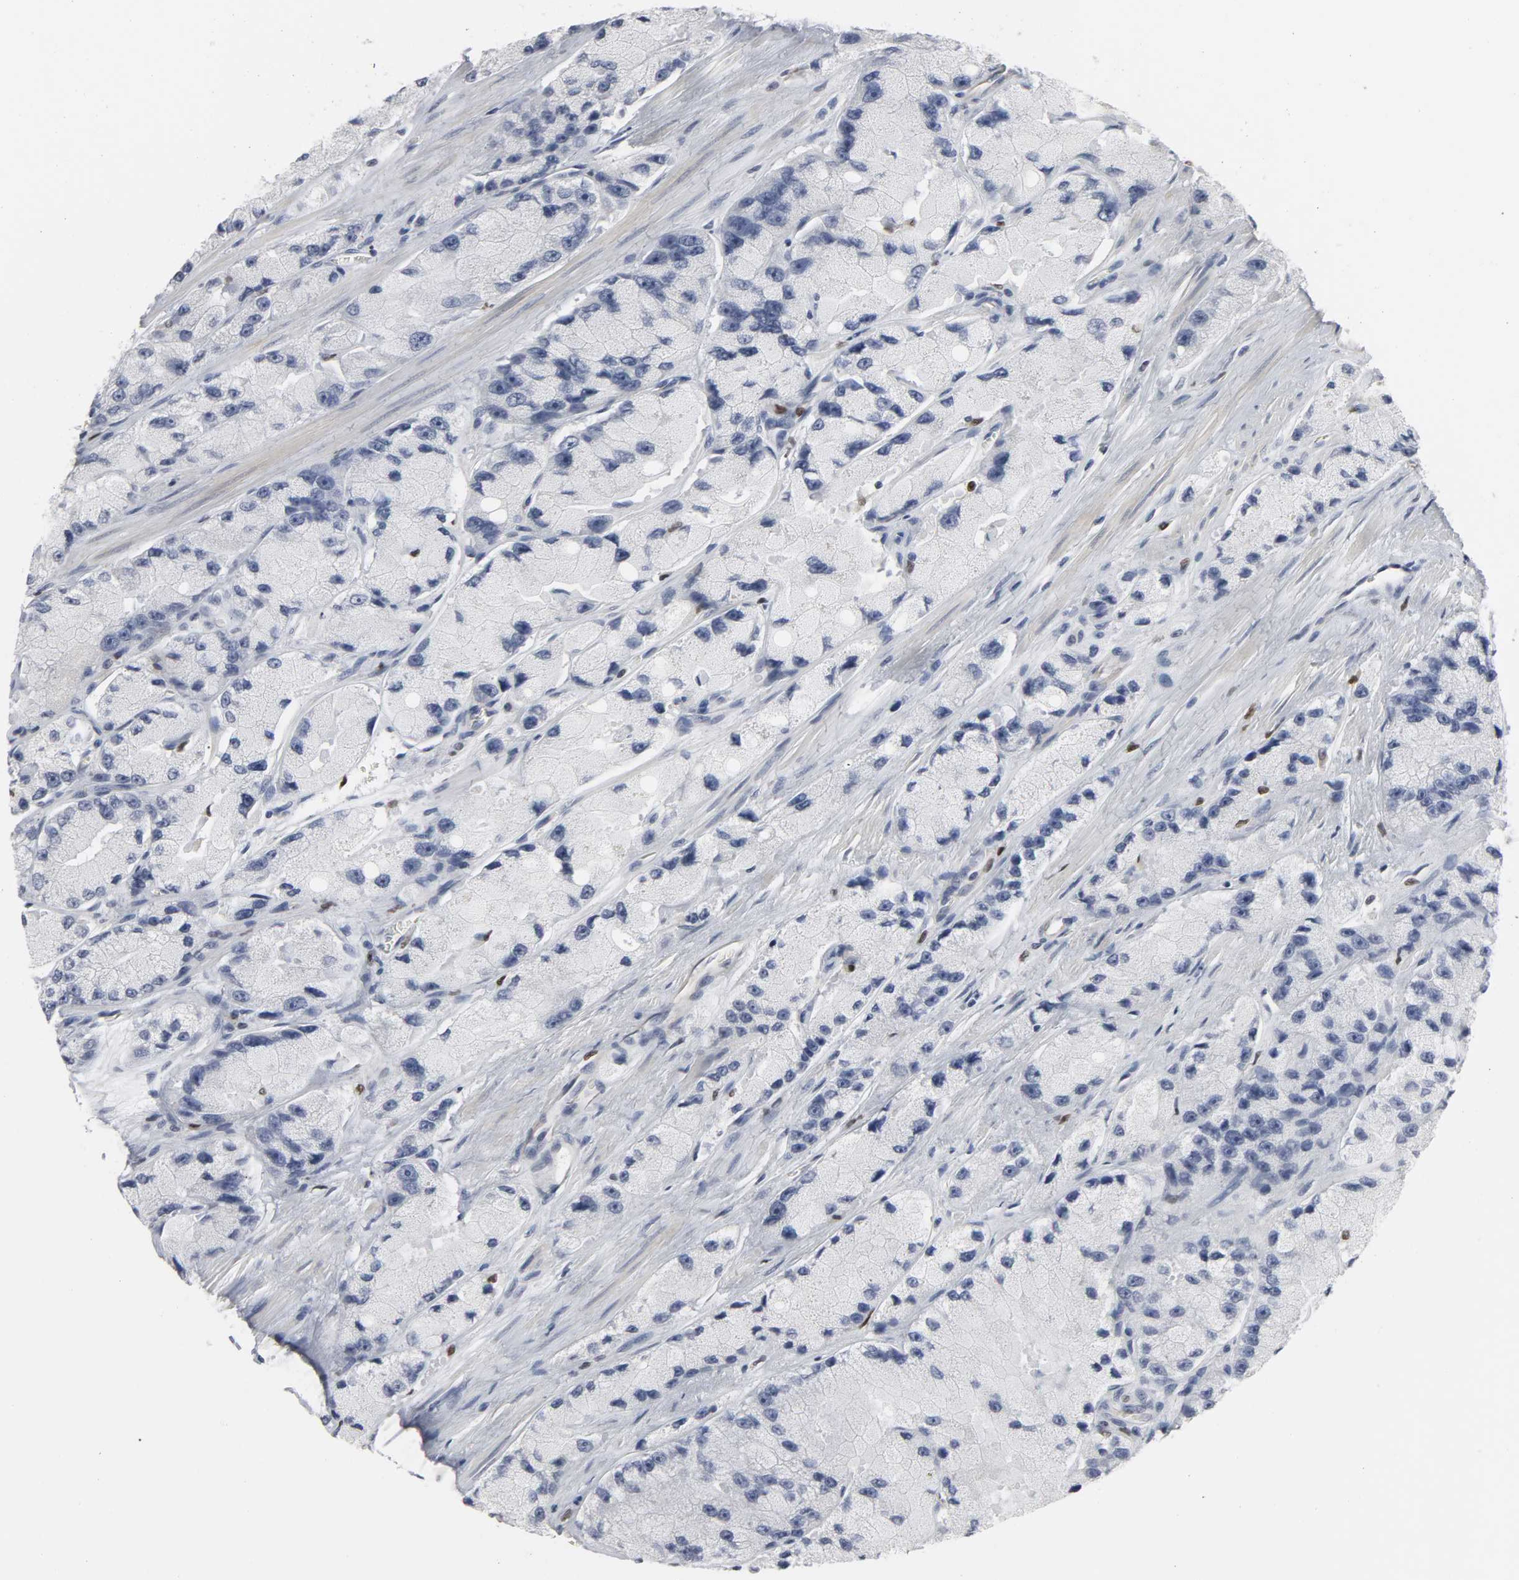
{"staining": {"intensity": "negative", "quantity": "none", "location": "none"}, "tissue": "prostate cancer", "cell_type": "Tumor cells", "image_type": "cancer", "snomed": [{"axis": "morphology", "description": "Adenocarcinoma, High grade"}, {"axis": "topography", "description": "Prostate"}], "caption": "DAB (3,3'-diaminobenzidine) immunohistochemical staining of prostate high-grade adenocarcinoma shows no significant staining in tumor cells.", "gene": "SPI1", "patient": {"sex": "male", "age": 58}}